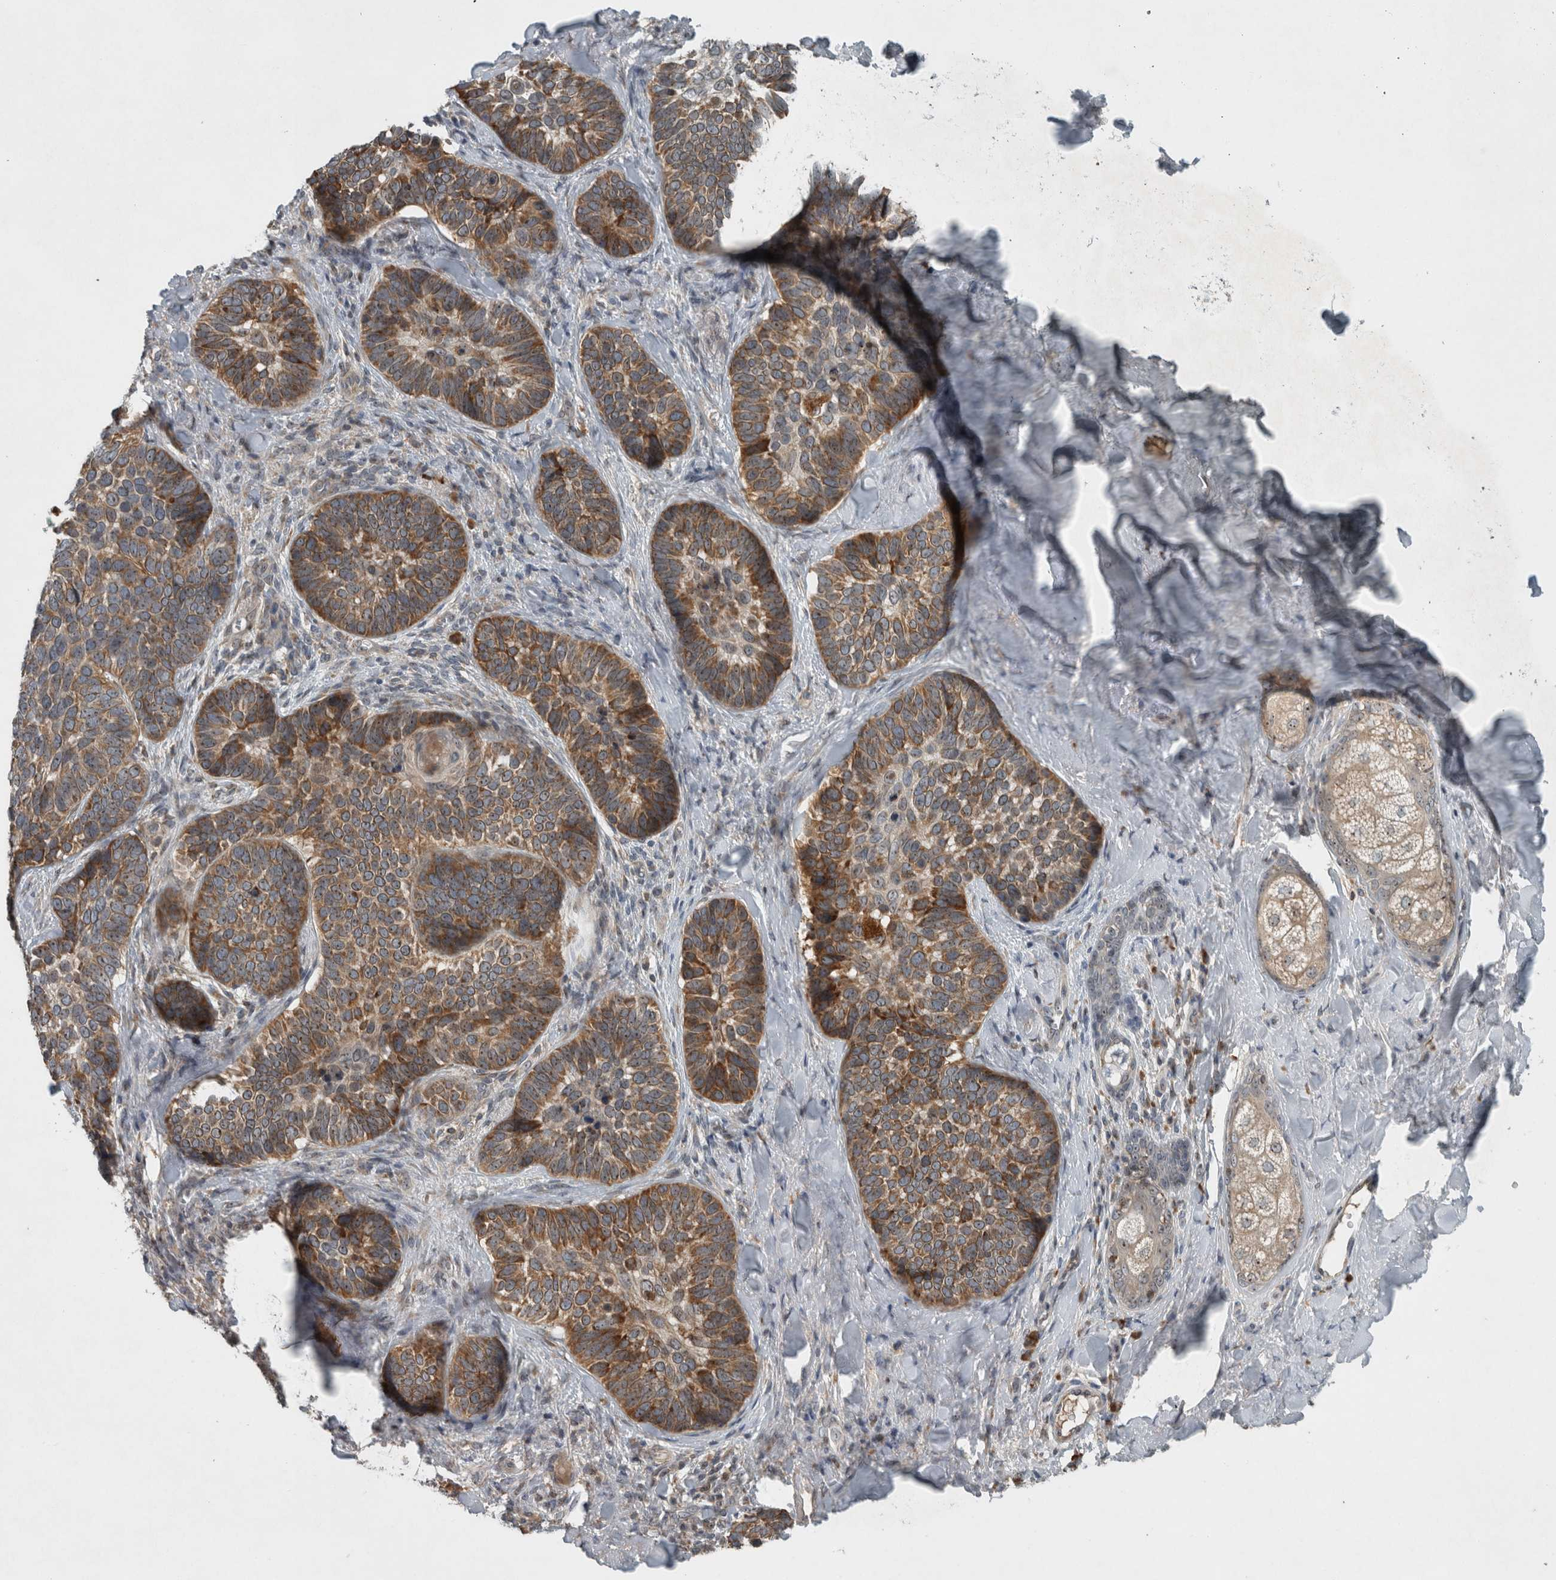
{"staining": {"intensity": "moderate", "quantity": ">75%", "location": "cytoplasmic/membranous"}, "tissue": "skin cancer", "cell_type": "Tumor cells", "image_type": "cancer", "snomed": [{"axis": "morphology", "description": "Basal cell carcinoma"}, {"axis": "topography", "description": "Skin"}], "caption": "Tumor cells reveal medium levels of moderate cytoplasmic/membranous staining in about >75% of cells in human skin cancer. (DAB = brown stain, brightfield microscopy at high magnification).", "gene": "GPR137B", "patient": {"sex": "male", "age": 62}}